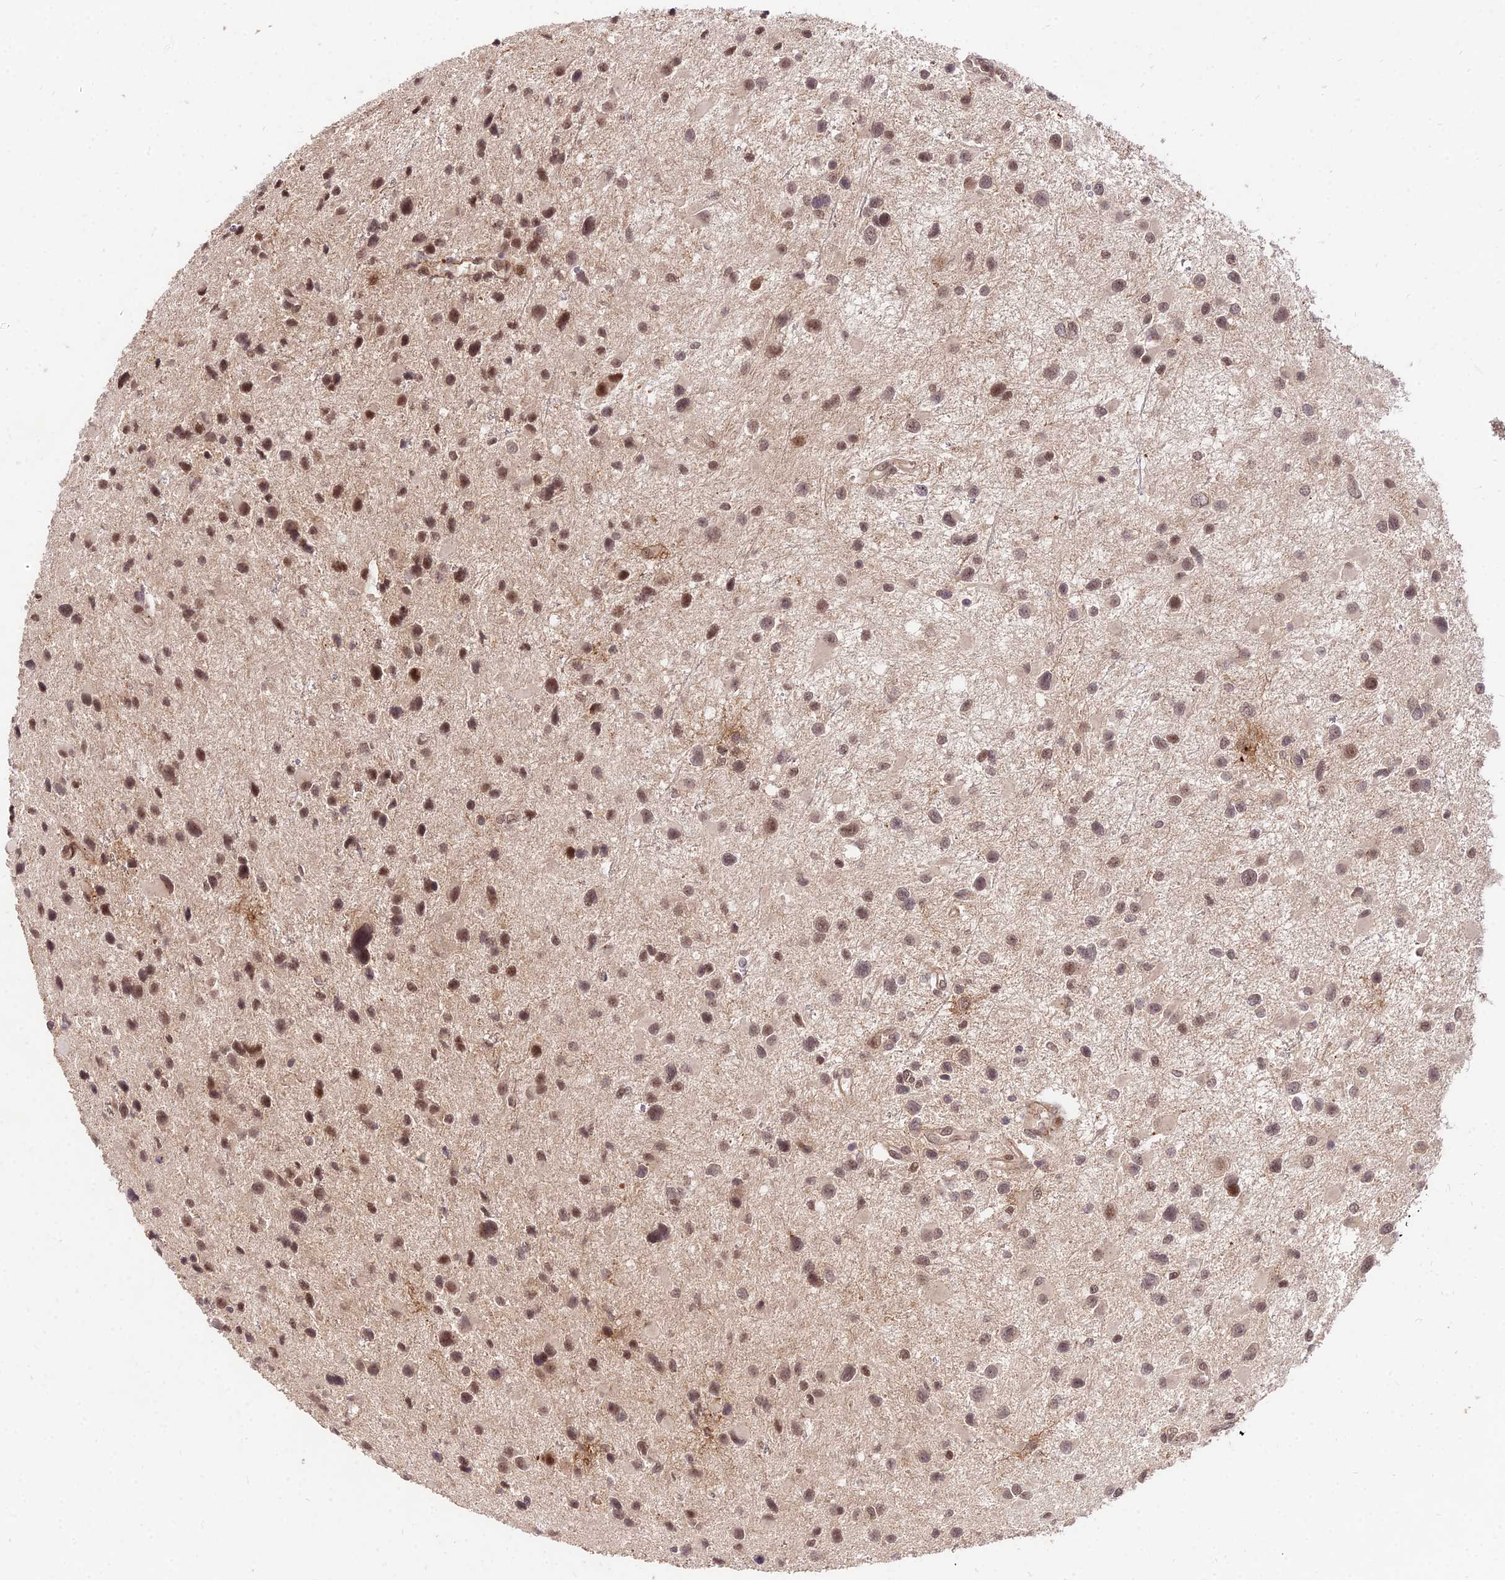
{"staining": {"intensity": "moderate", "quantity": ">75%", "location": "nuclear"}, "tissue": "glioma", "cell_type": "Tumor cells", "image_type": "cancer", "snomed": [{"axis": "morphology", "description": "Glioma, malignant, Low grade"}, {"axis": "topography", "description": "Brain"}], "caption": "Immunohistochemistry of low-grade glioma (malignant) exhibits medium levels of moderate nuclear positivity in approximately >75% of tumor cells.", "gene": "ZNF85", "patient": {"sex": "female", "age": 32}}